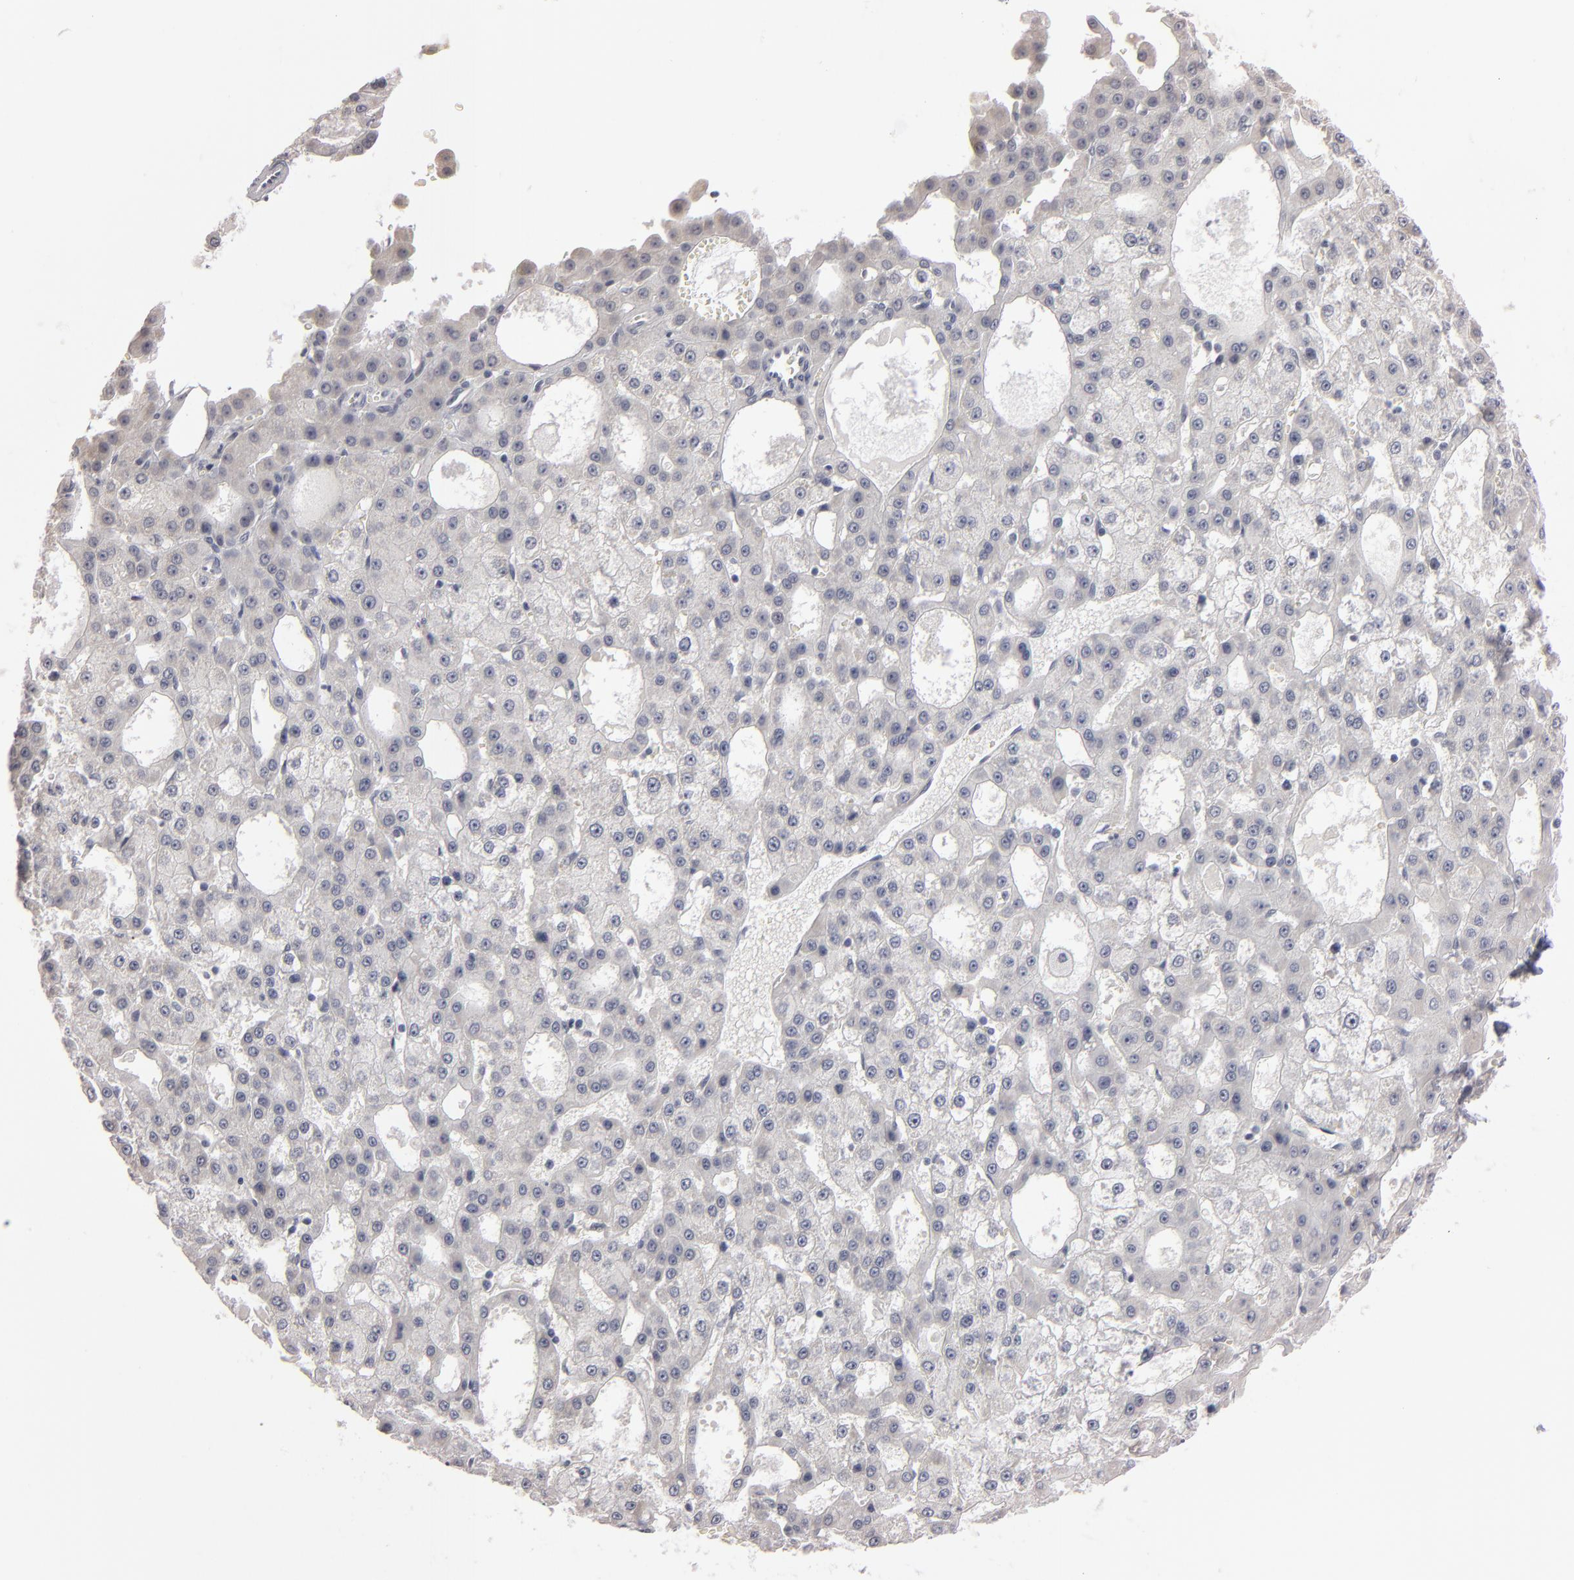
{"staining": {"intensity": "negative", "quantity": "none", "location": "none"}, "tissue": "liver cancer", "cell_type": "Tumor cells", "image_type": "cancer", "snomed": [{"axis": "morphology", "description": "Carcinoma, Hepatocellular, NOS"}, {"axis": "topography", "description": "Liver"}], "caption": "This is an immunohistochemistry (IHC) photomicrograph of human liver cancer (hepatocellular carcinoma). There is no expression in tumor cells.", "gene": "KIAA1210", "patient": {"sex": "male", "age": 47}}